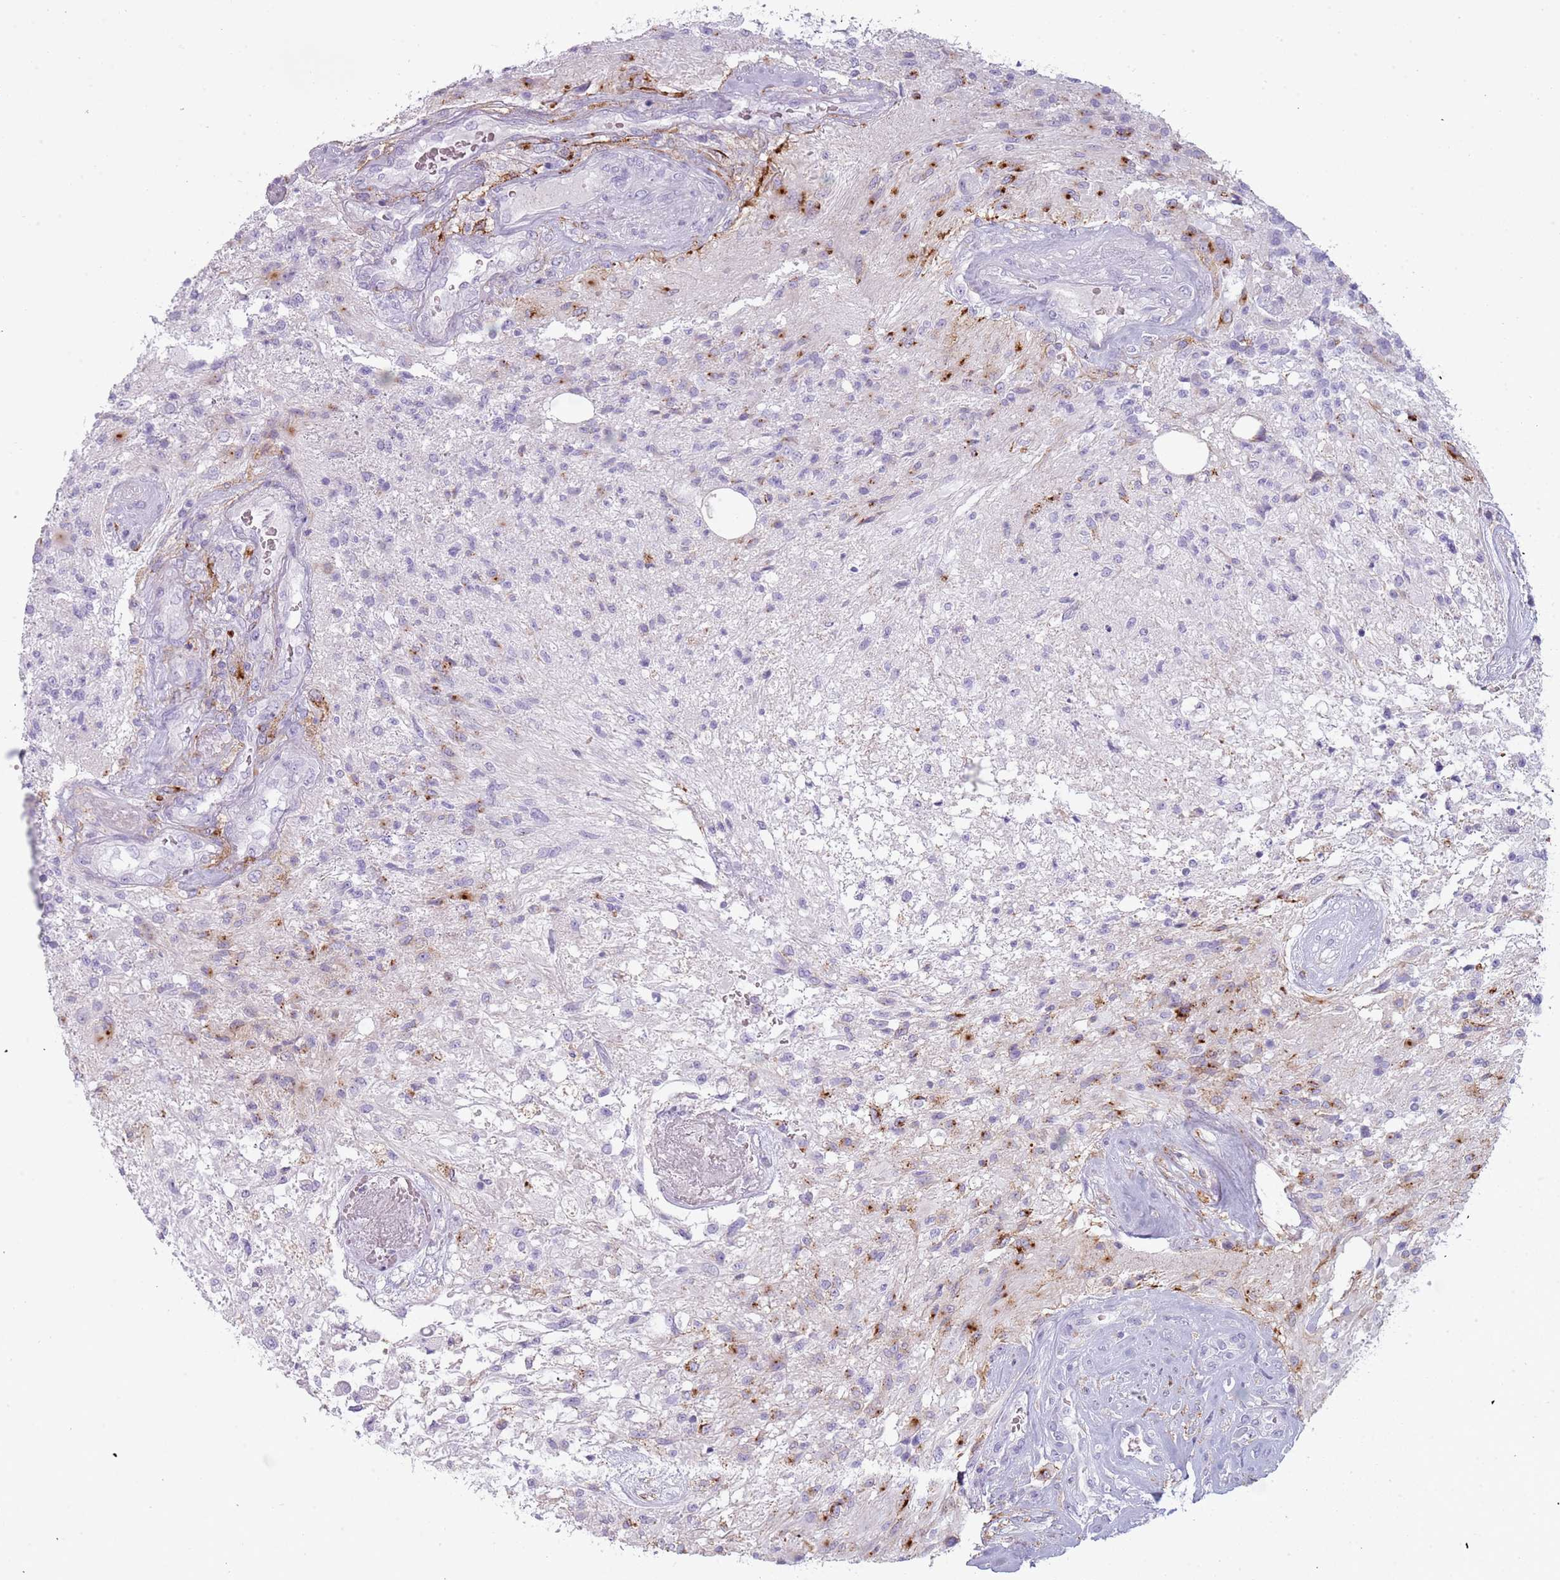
{"staining": {"intensity": "moderate", "quantity": "<25%", "location": "cytoplasmic/membranous"}, "tissue": "glioma", "cell_type": "Tumor cells", "image_type": "cancer", "snomed": [{"axis": "morphology", "description": "Glioma, malignant, High grade"}, {"axis": "topography", "description": "Brain"}], "caption": "Glioma stained with a protein marker shows moderate staining in tumor cells.", "gene": "COLEC12", "patient": {"sex": "male", "age": 56}}